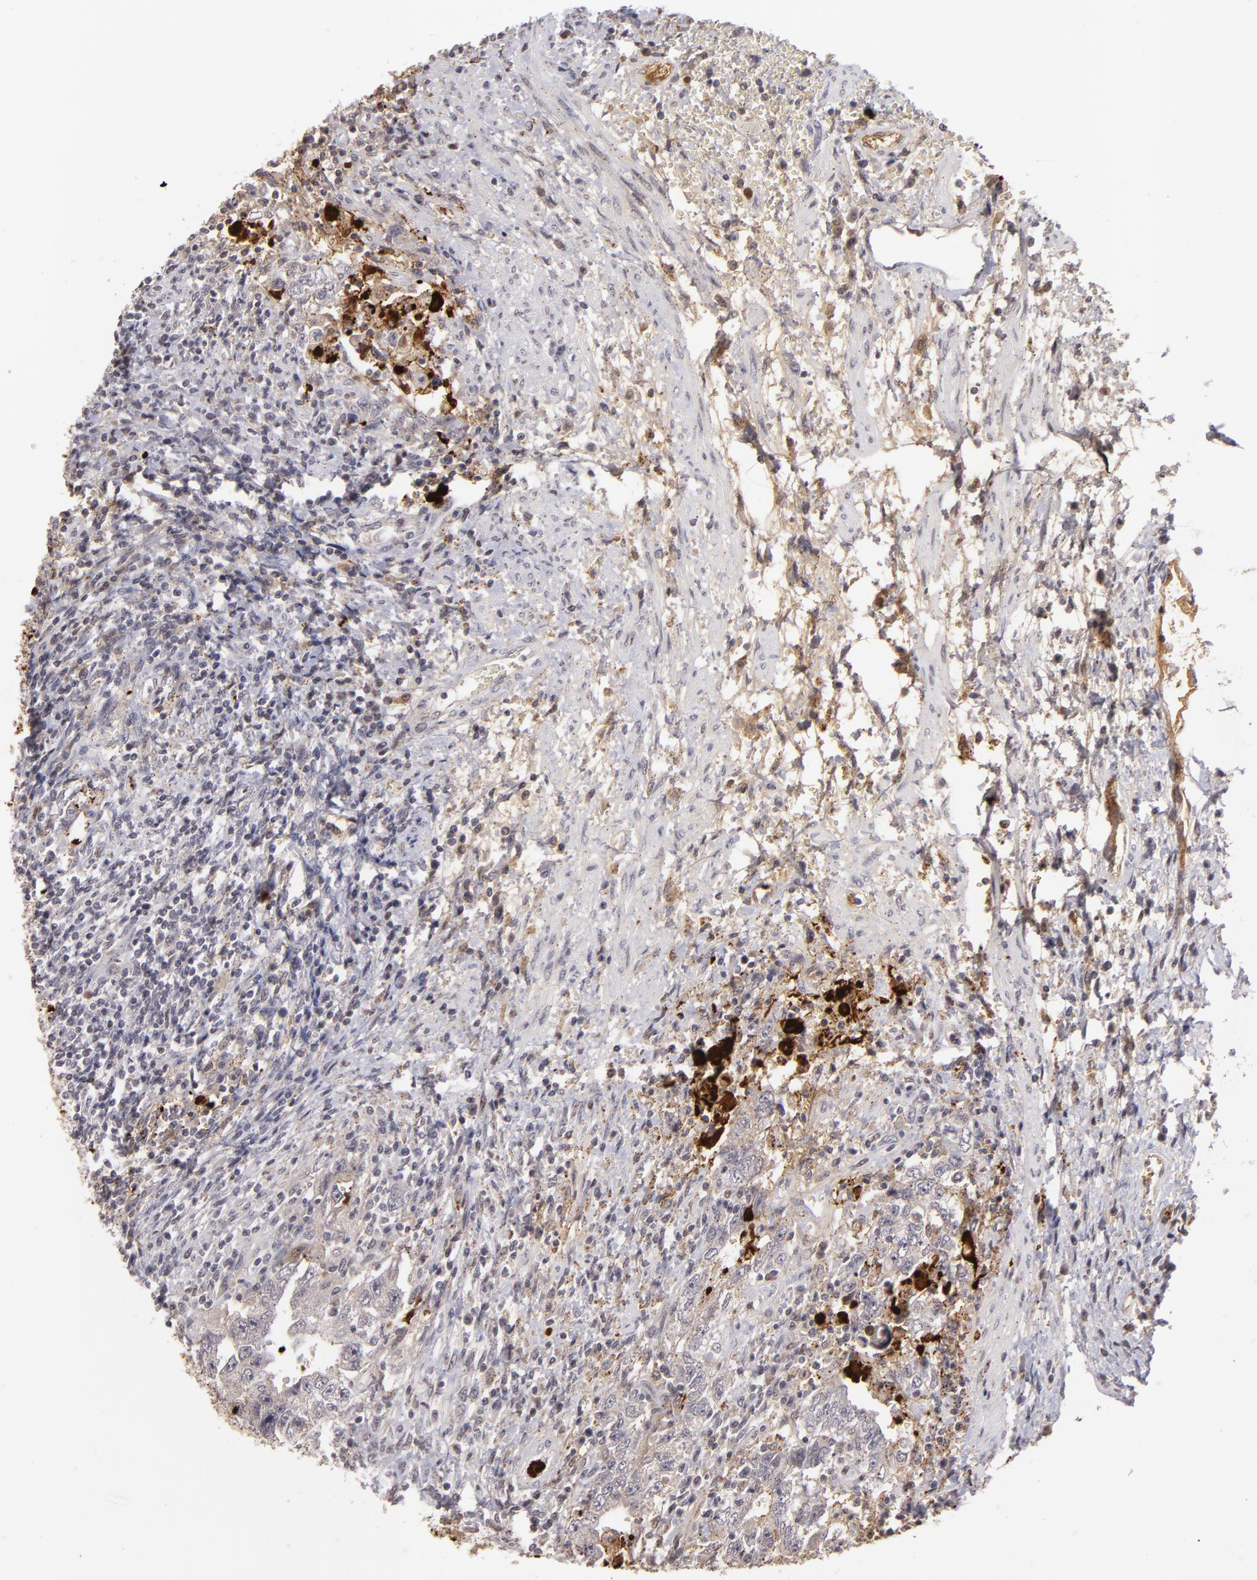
{"staining": {"intensity": "moderate", "quantity": "<25%", "location": "cytoplasmic/membranous"}, "tissue": "testis cancer", "cell_type": "Tumor cells", "image_type": "cancer", "snomed": [{"axis": "morphology", "description": "Carcinoma, Embryonal, NOS"}, {"axis": "topography", "description": "Testis"}], "caption": "Tumor cells demonstrate low levels of moderate cytoplasmic/membranous positivity in approximately <25% of cells in testis cancer.", "gene": "RXRG", "patient": {"sex": "male", "age": 26}}